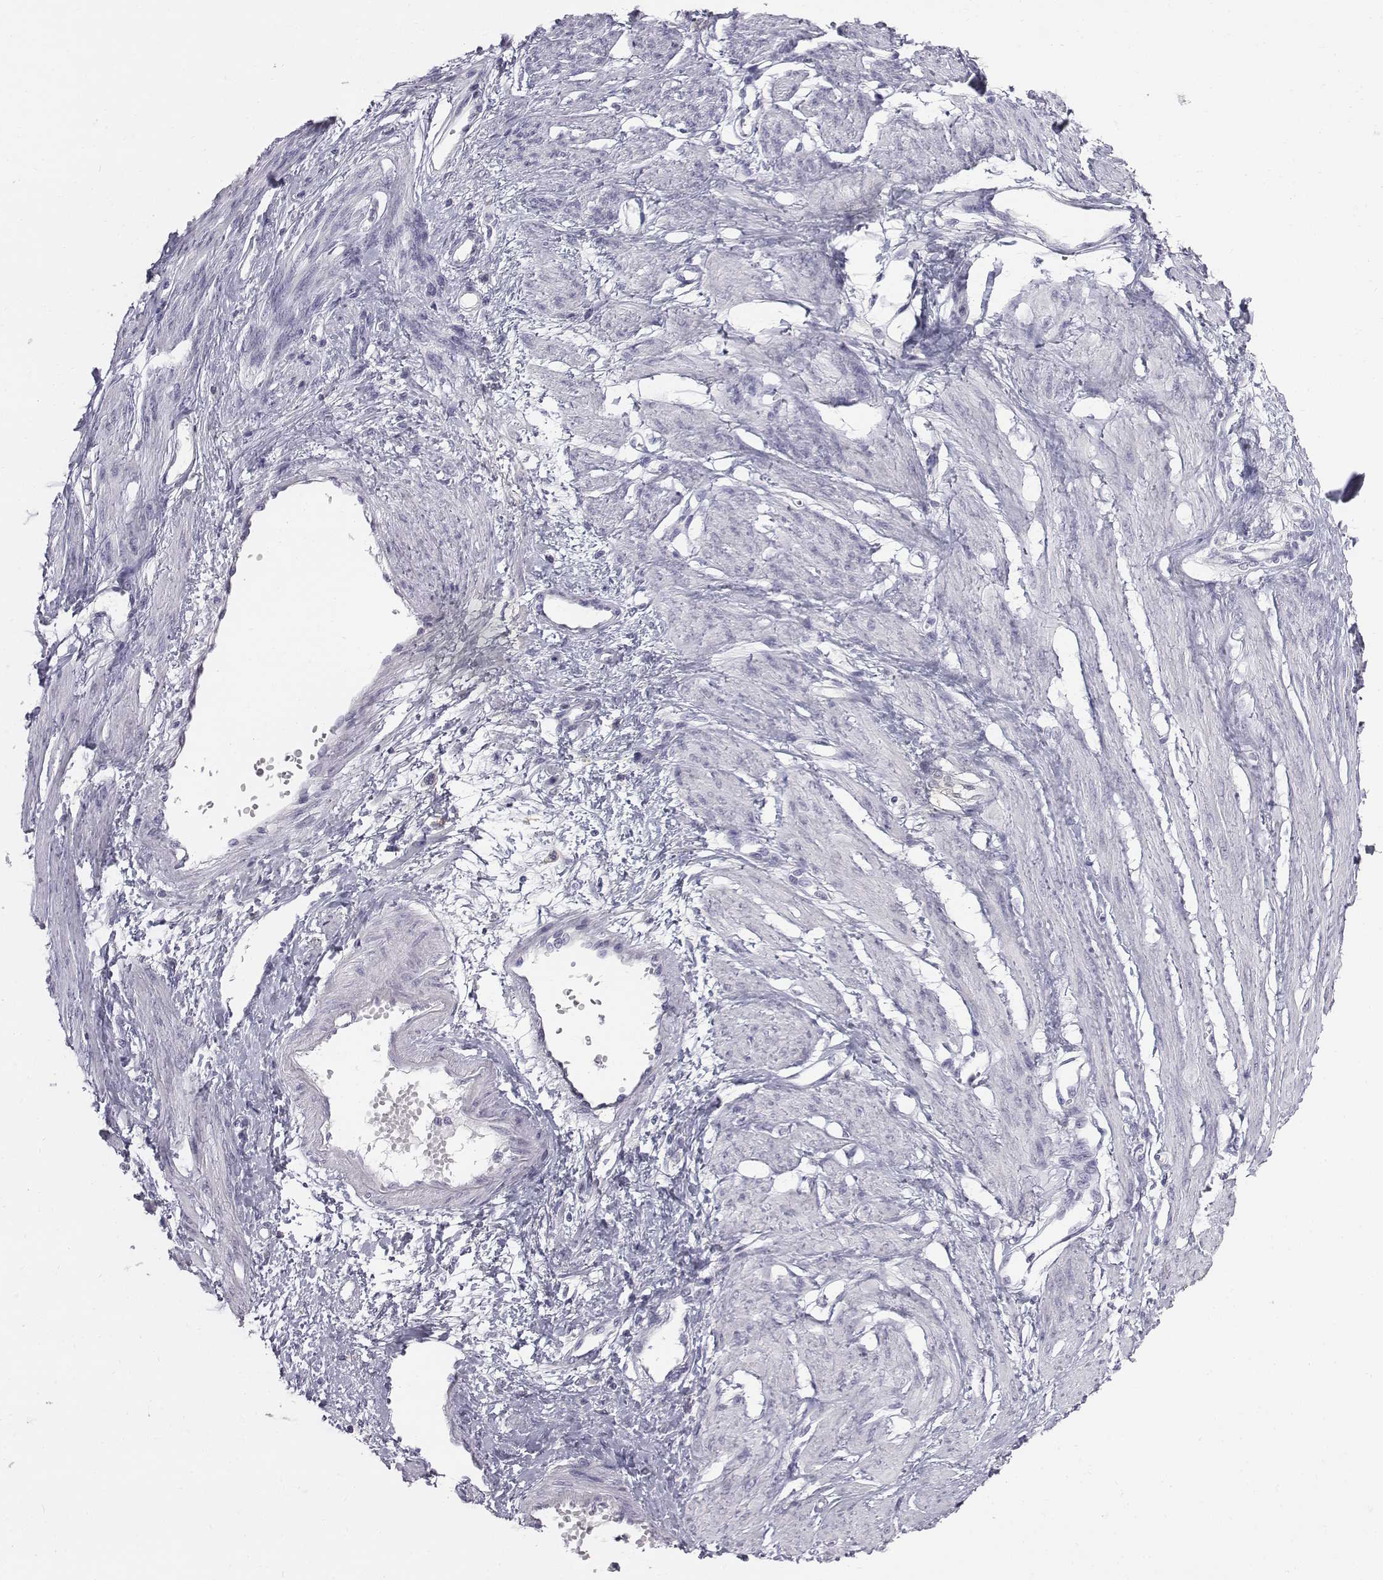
{"staining": {"intensity": "negative", "quantity": "none", "location": "none"}, "tissue": "smooth muscle", "cell_type": "Smooth muscle cells", "image_type": "normal", "snomed": [{"axis": "morphology", "description": "Normal tissue, NOS"}, {"axis": "topography", "description": "Smooth muscle"}, {"axis": "topography", "description": "Uterus"}], "caption": "Immunohistochemistry (IHC) image of unremarkable smooth muscle stained for a protein (brown), which exhibits no expression in smooth muscle cells. (Brightfield microscopy of DAB immunohistochemistry at high magnification).", "gene": "C6orf58", "patient": {"sex": "female", "age": 39}}